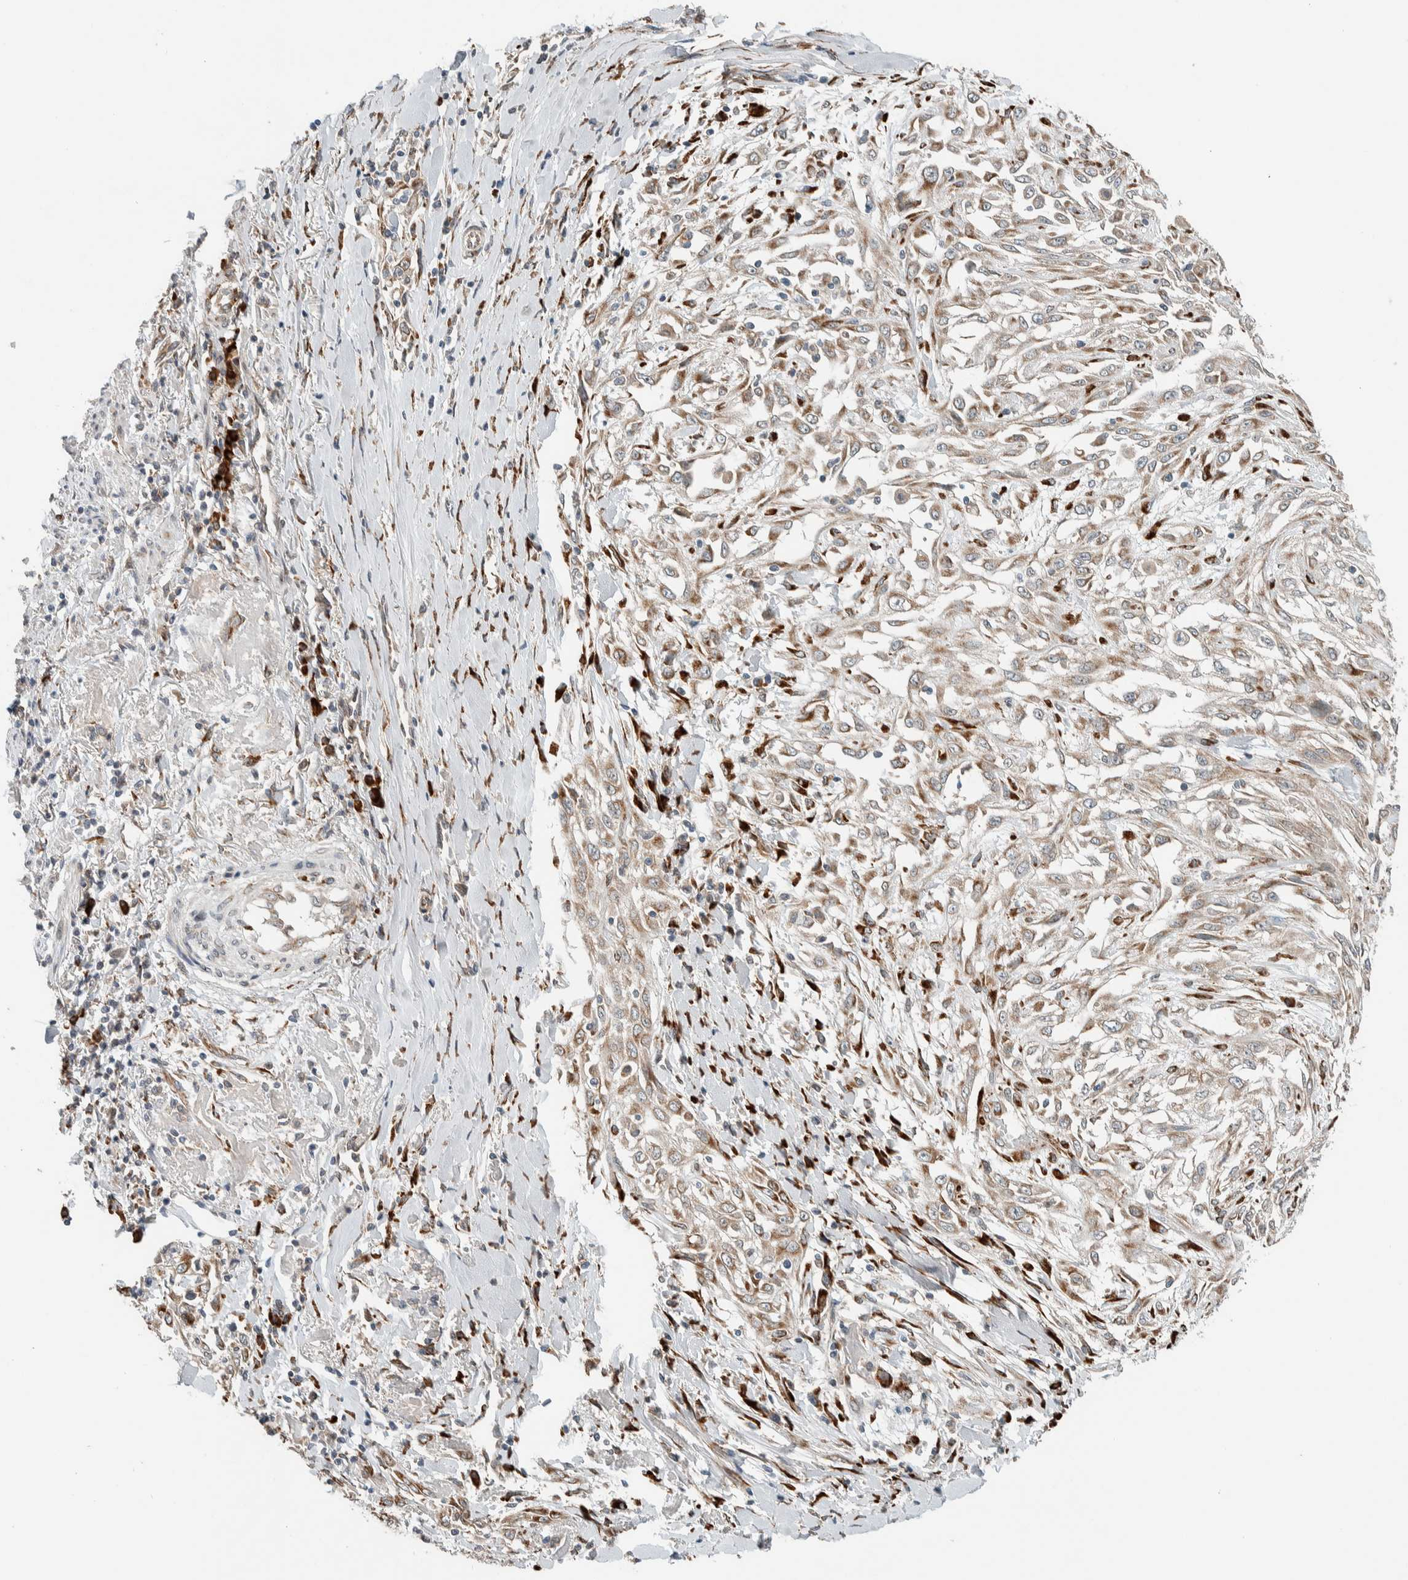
{"staining": {"intensity": "weak", "quantity": ">75%", "location": "cytoplasmic/membranous"}, "tissue": "skin cancer", "cell_type": "Tumor cells", "image_type": "cancer", "snomed": [{"axis": "morphology", "description": "Squamous cell carcinoma, NOS"}, {"axis": "morphology", "description": "Squamous cell carcinoma, metastatic, NOS"}, {"axis": "topography", "description": "Skin"}, {"axis": "topography", "description": "Lymph node"}], "caption": "Immunohistochemistry (IHC) (DAB (3,3'-diaminobenzidine)) staining of human skin cancer (squamous cell carcinoma) exhibits weak cytoplasmic/membranous protein positivity in approximately >75% of tumor cells. (DAB = brown stain, brightfield microscopy at high magnification).", "gene": "CTBP2", "patient": {"sex": "male", "age": 75}}